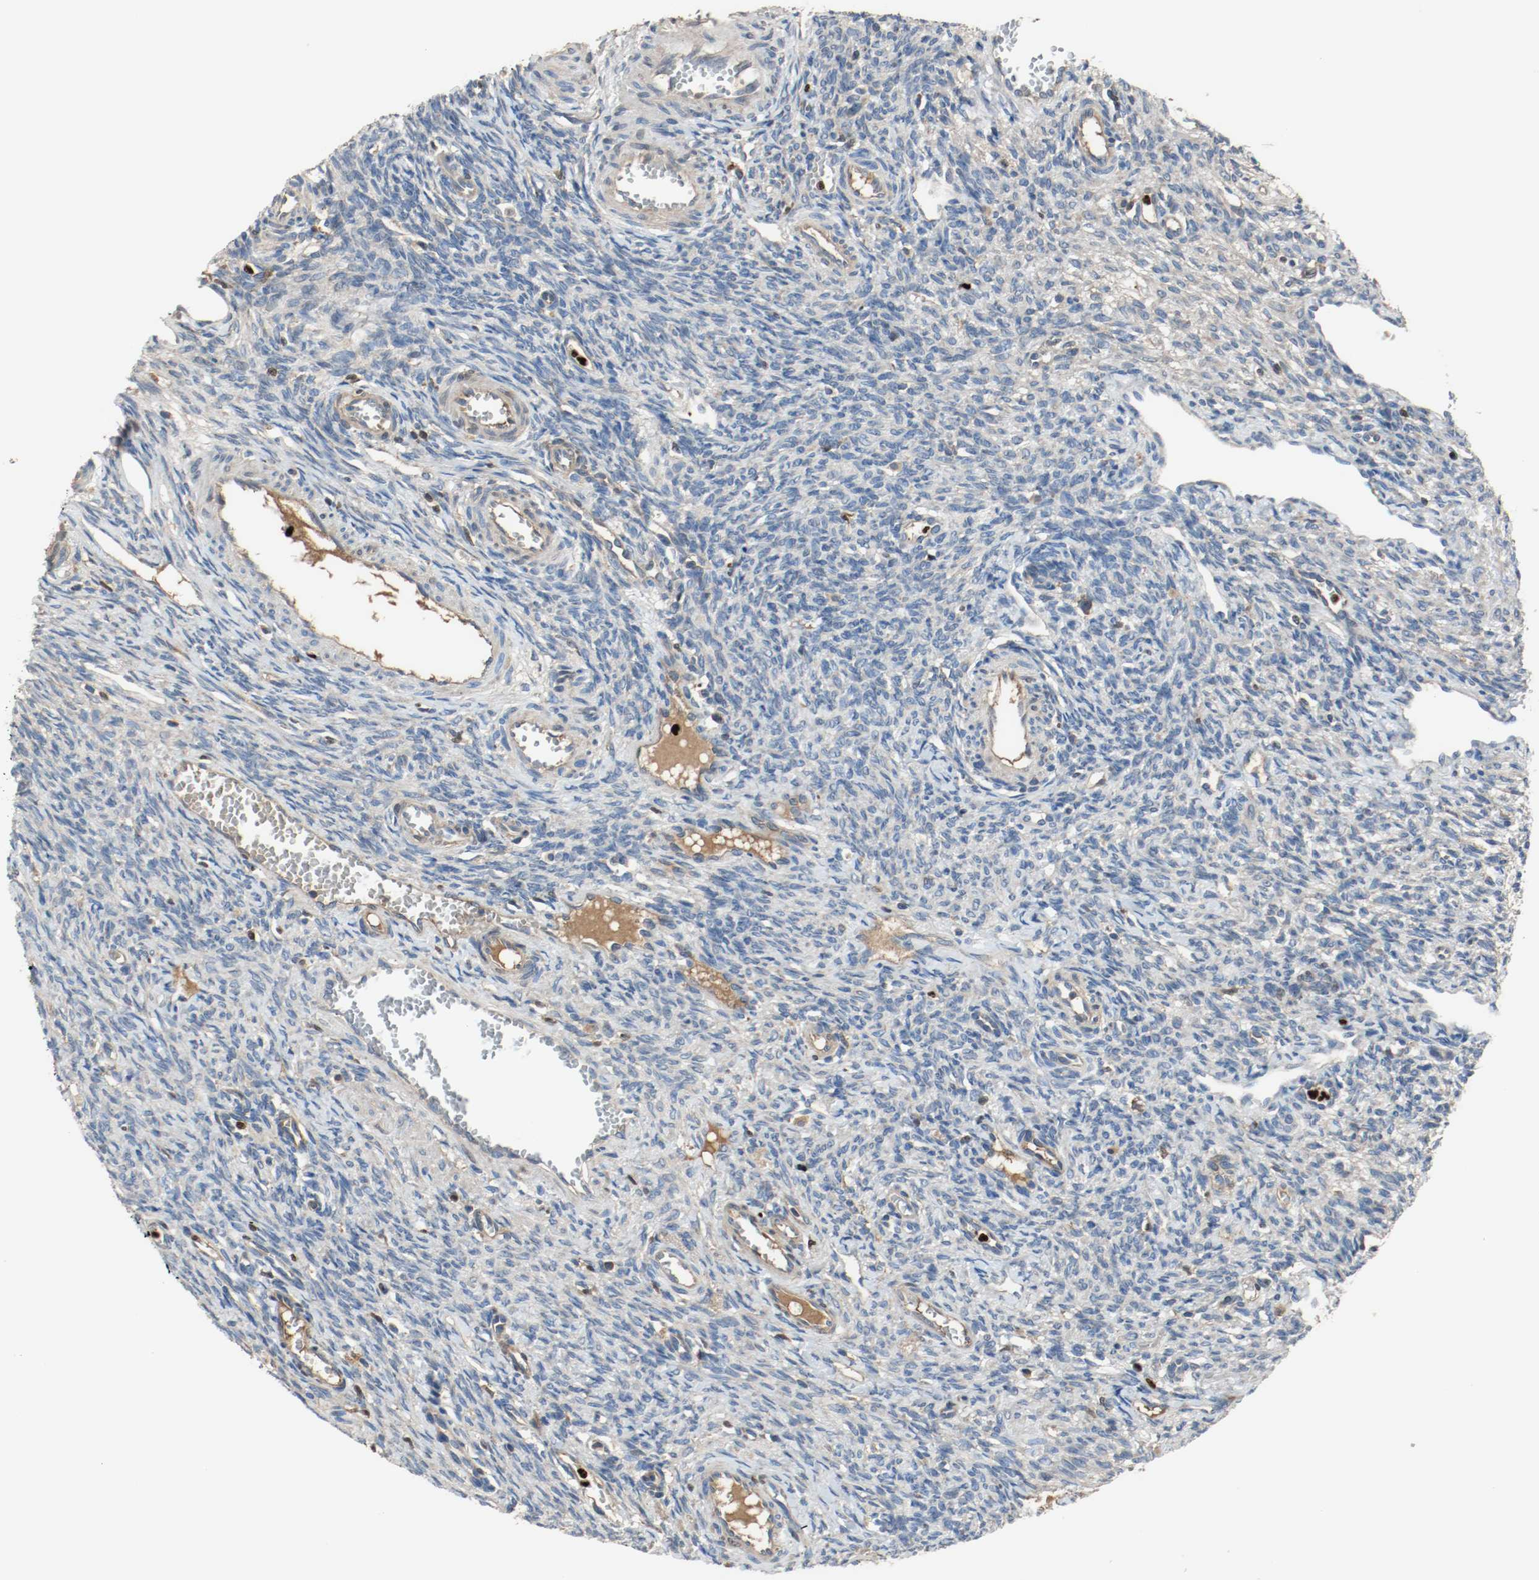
{"staining": {"intensity": "negative", "quantity": "none", "location": "none"}, "tissue": "ovary", "cell_type": "Ovarian stroma cells", "image_type": "normal", "snomed": [{"axis": "morphology", "description": "Normal tissue, NOS"}, {"axis": "topography", "description": "Ovary"}], "caption": "Immunohistochemical staining of benign ovary displays no significant expression in ovarian stroma cells. The staining was performed using DAB (3,3'-diaminobenzidine) to visualize the protein expression in brown, while the nuclei were stained in blue with hematoxylin (Magnification: 20x).", "gene": "BLK", "patient": {"sex": "female", "age": 33}}